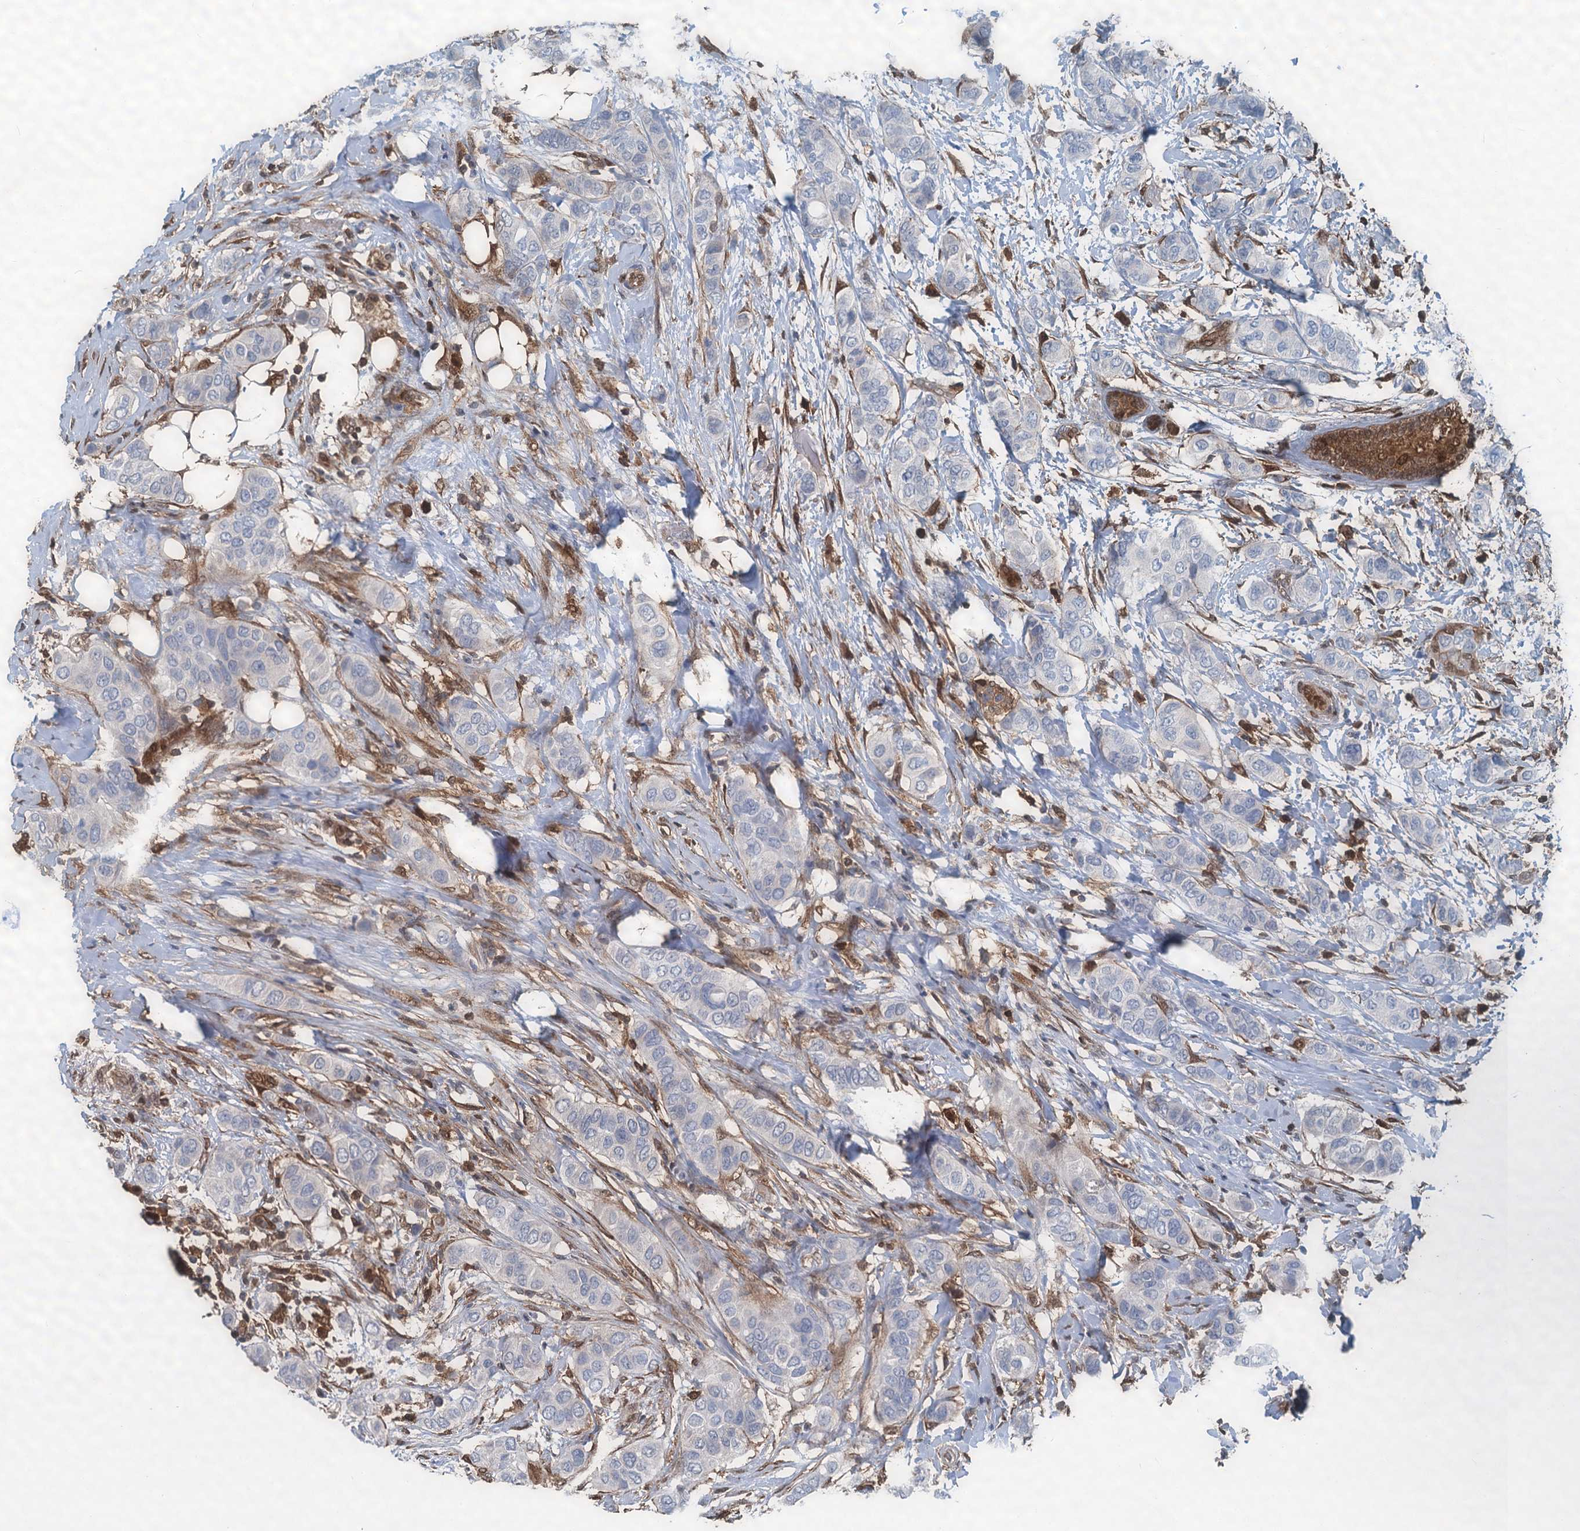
{"staining": {"intensity": "negative", "quantity": "none", "location": "none"}, "tissue": "breast cancer", "cell_type": "Tumor cells", "image_type": "cancer", "snomed": [{"axis": "morphology", "description": "Lobular carcinoma"}, {"axis": "topography", "description": "Breast"}], "caption": "High power microscopy photomicrograph of an immunohistochemistry (IHC) micrograph of lobular carcinoma (breast), revealing no significant positivity in tumor cells.", "gene": "S100A6", "patient": {"sex": "female", "age": 51}}